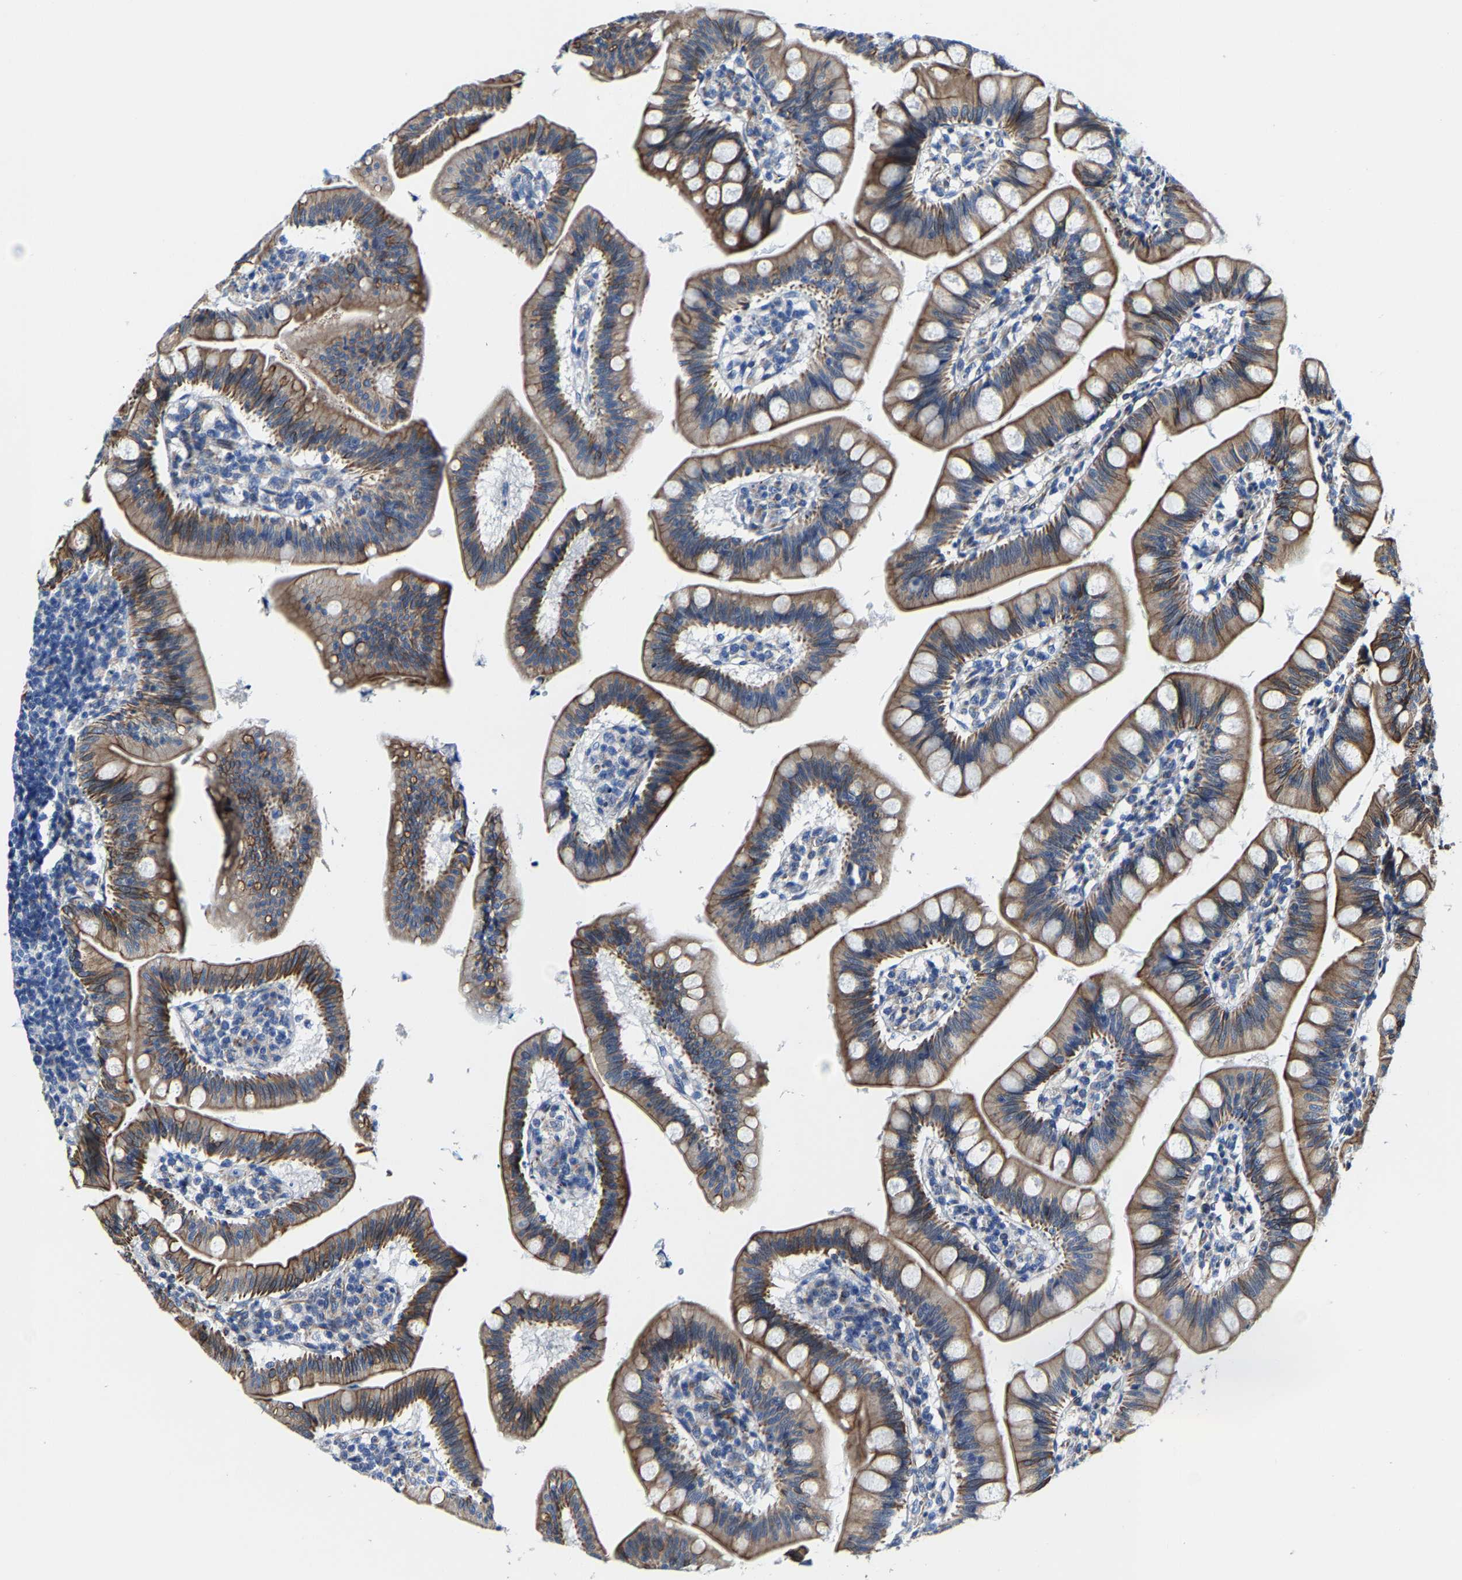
{"staining": {"intensity": "strong", "quantity": ">75%", "location": "cytoplasmic/membranous"}, "tissue": "small intestine", "cell_type": "Glandular cells", "image_type": "normal", "snomed": [{"axis": "morphology", "description": "Normal tissue, NOS"}, {"axis": "topography", "description": "Small intestine"}], "caption": "The histopathology image displays a brown stain indicating the presence of a protein in the cytoplasmic/membranous of glandular cells in small intestine. (DAB = brown stain, brightfield microscopy at high magnification).", "gene": "MMEL1", "patient": {"sex": "male", "age": 7}}